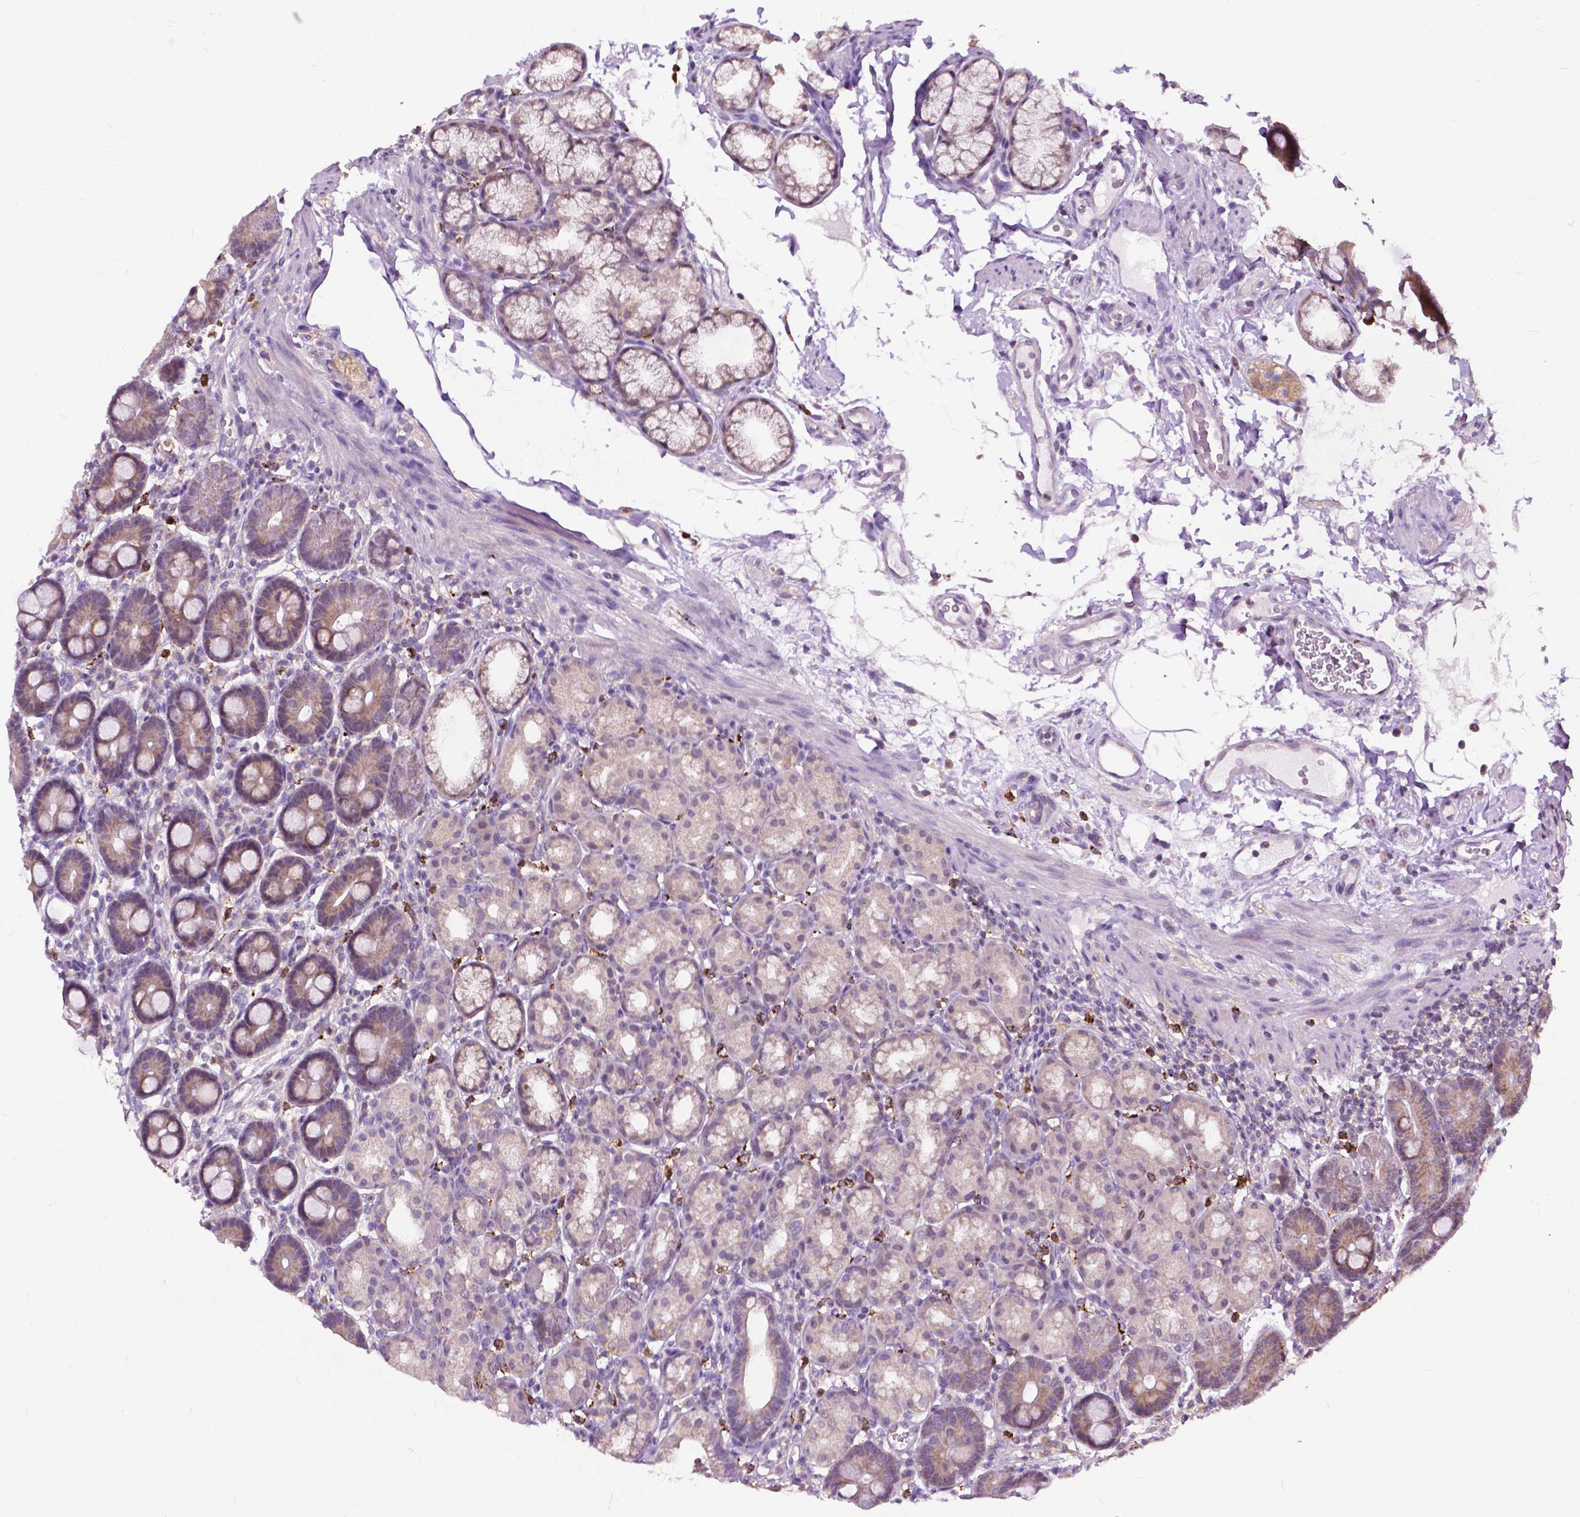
{"staining": {"intensity": "weak", "quantity": "25%-75%", "location": "cytoplasmic/membranous"}, "tissue": "duodenum", "cell_type": "Glandular cells", "image_type": "normal", "snomed": [{"axis": "morphology", "description": "Normal tissue, NOS"}, {"axis": "topography", "description": "Pancreas"}, {"axis": "topography", "description": "Duodenum"}], "caption": "Immunohistochemical staining of benign duodenum demonstrates weak cytoplasmic/membranous protein expression in about 25%-75% of glandular cells.", "gene": "TTC9B", "patient": {"sex": "male", "age": 59}}